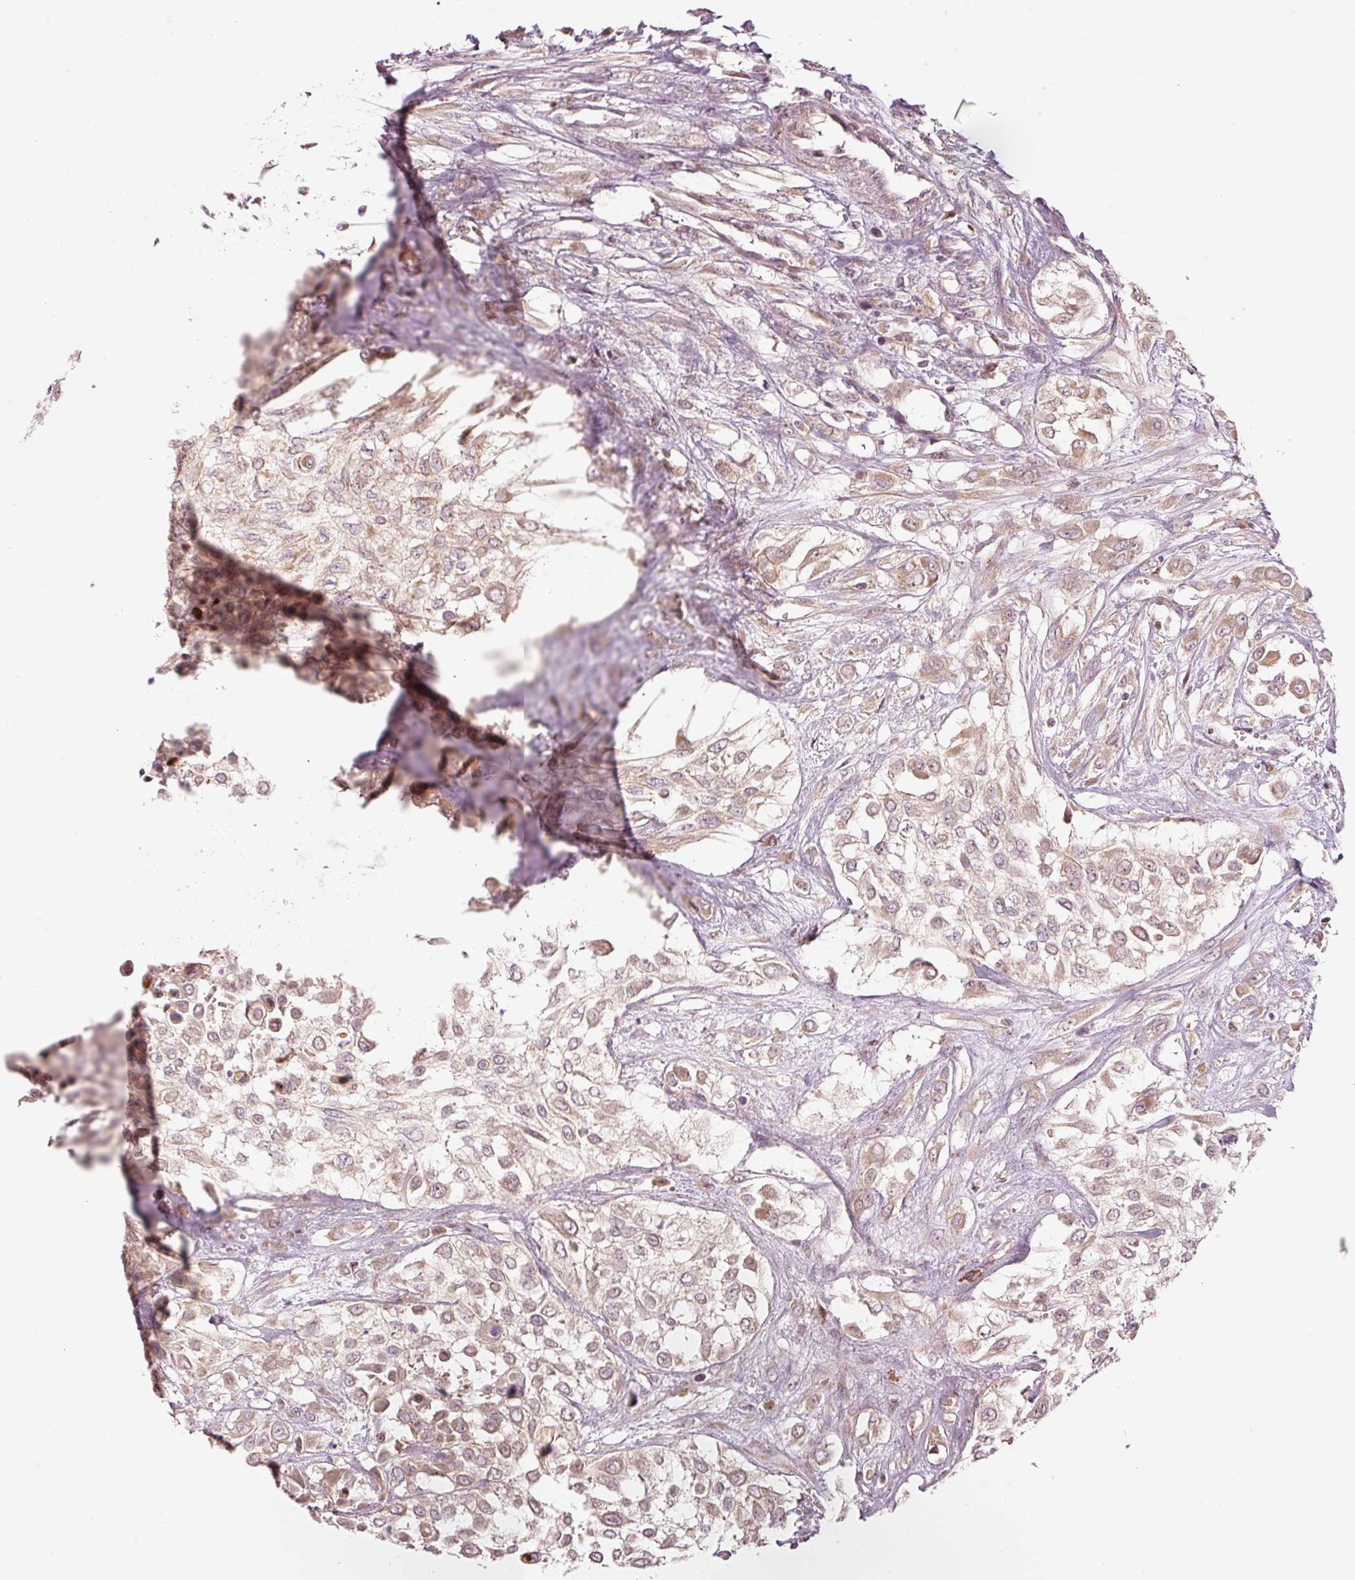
{"staining": {"intensity": "weak", "quantity": "25%-75%", "location": "cytoplasmic/membranous"}, "tissue": "urothelial cancer", "cell_type": "Tumor cells", "image_type": "cancer", "snomed": [{"axis": "morphology", "description": "Urothelial carcinoma, High grade"}, {"axis": "topography", "description": "Urinary bladder"}], "caption": "IHC histopathology image of neoplastic tissue: human high-grade urothelial carcinoma stained using IHC demonstrates low levels of weak protein expression localized specifically in the cytoplasmic/membranous of tumor cells, appearing as a cytoplasmic/membranous brown color.", "gene": "MAP10", "patient": {"sex": "male", "age": 57}}